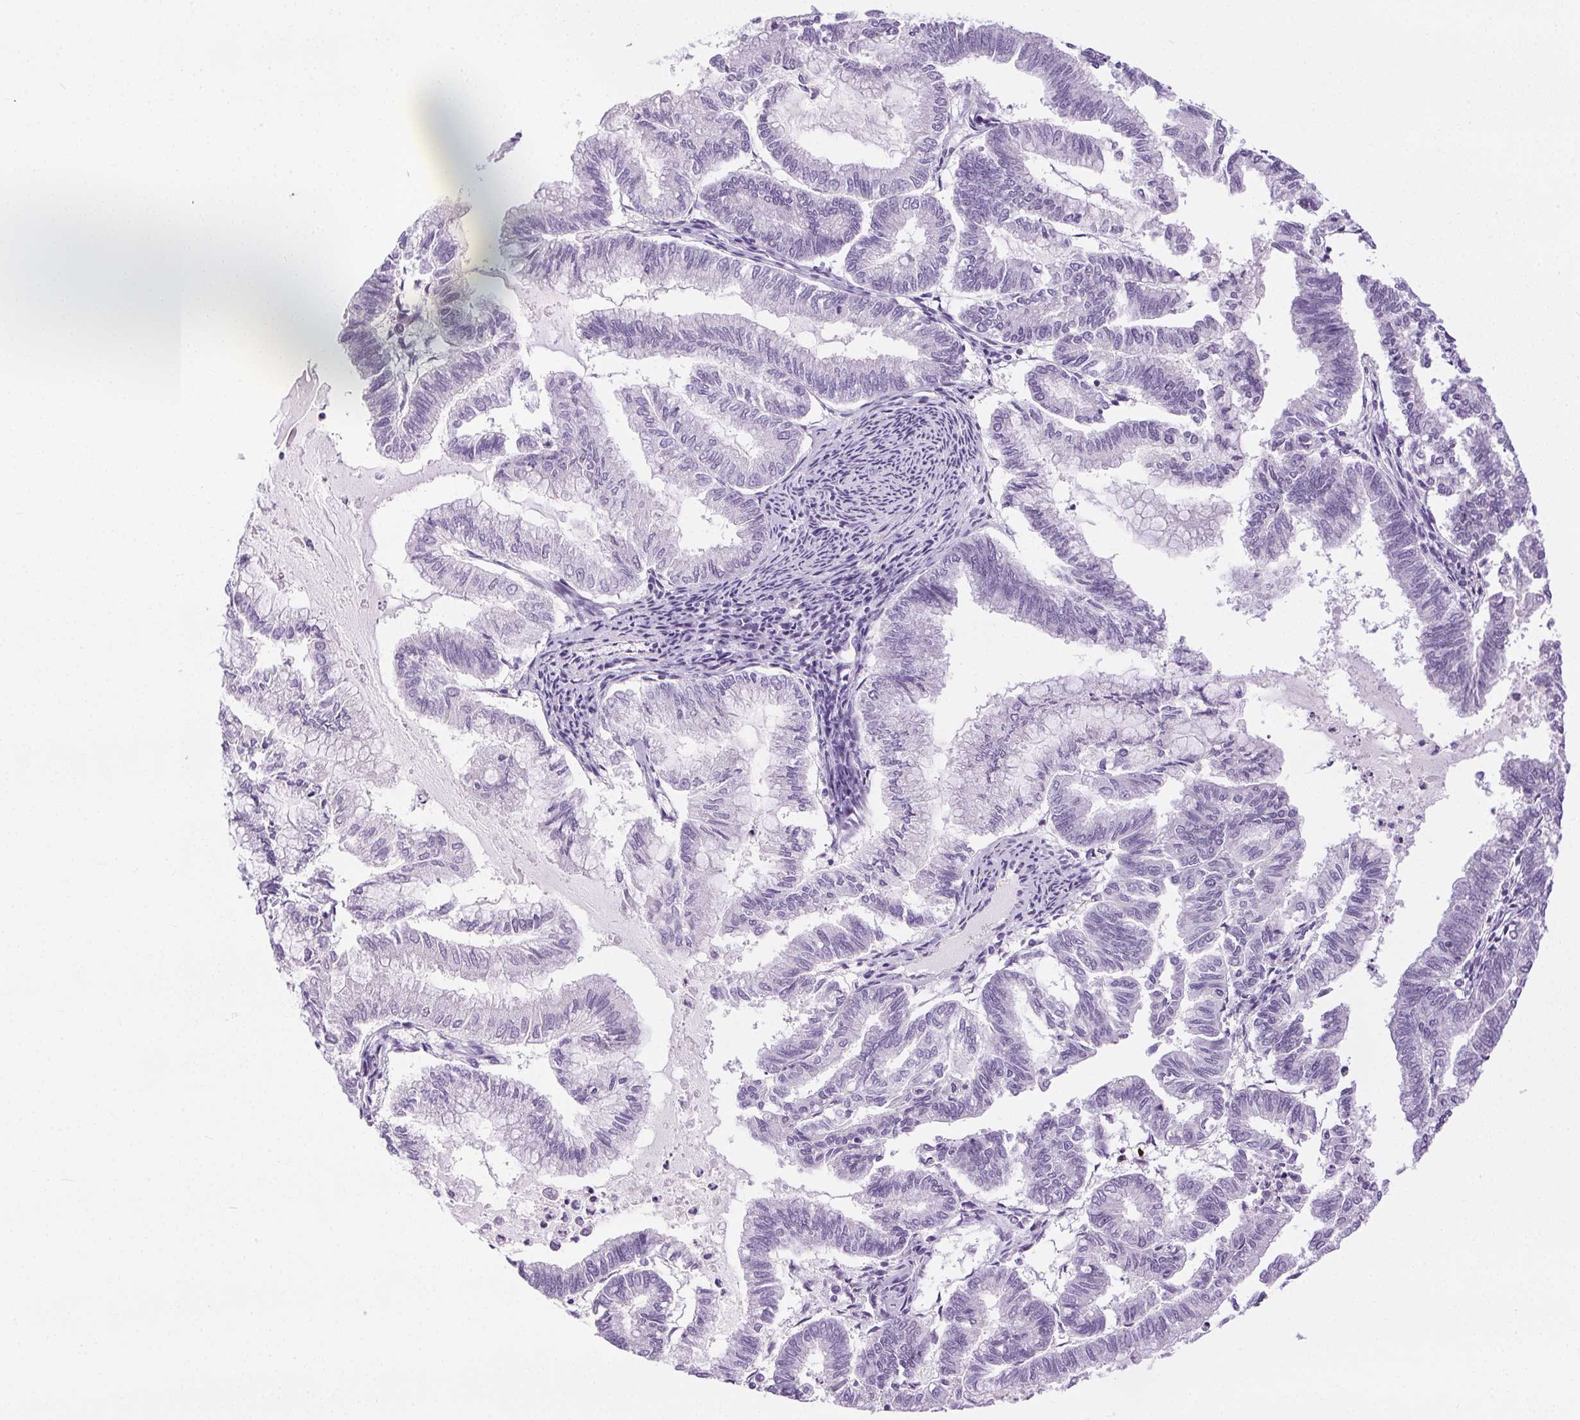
{"staining": {"intensity": "negative", "quantity": "none", "location": "none"}, "tissue": "endometrial cancer", "cell_type": "Tumor cells", "image_type": "cancer", "snomed": [{"axis": "morphology", "description": "Adenocarcinoma, NOS"}, {"axis": "topography", "description": "Endometrium"}], "caption": "Immunohistochemistry histopathology image of neoplastic tissue: endometrial cancer stained with DAB displays no significant protein staining in tumor cells.", "gene": "C20orf85", "patient": {"sex": "female", "age": 79}}